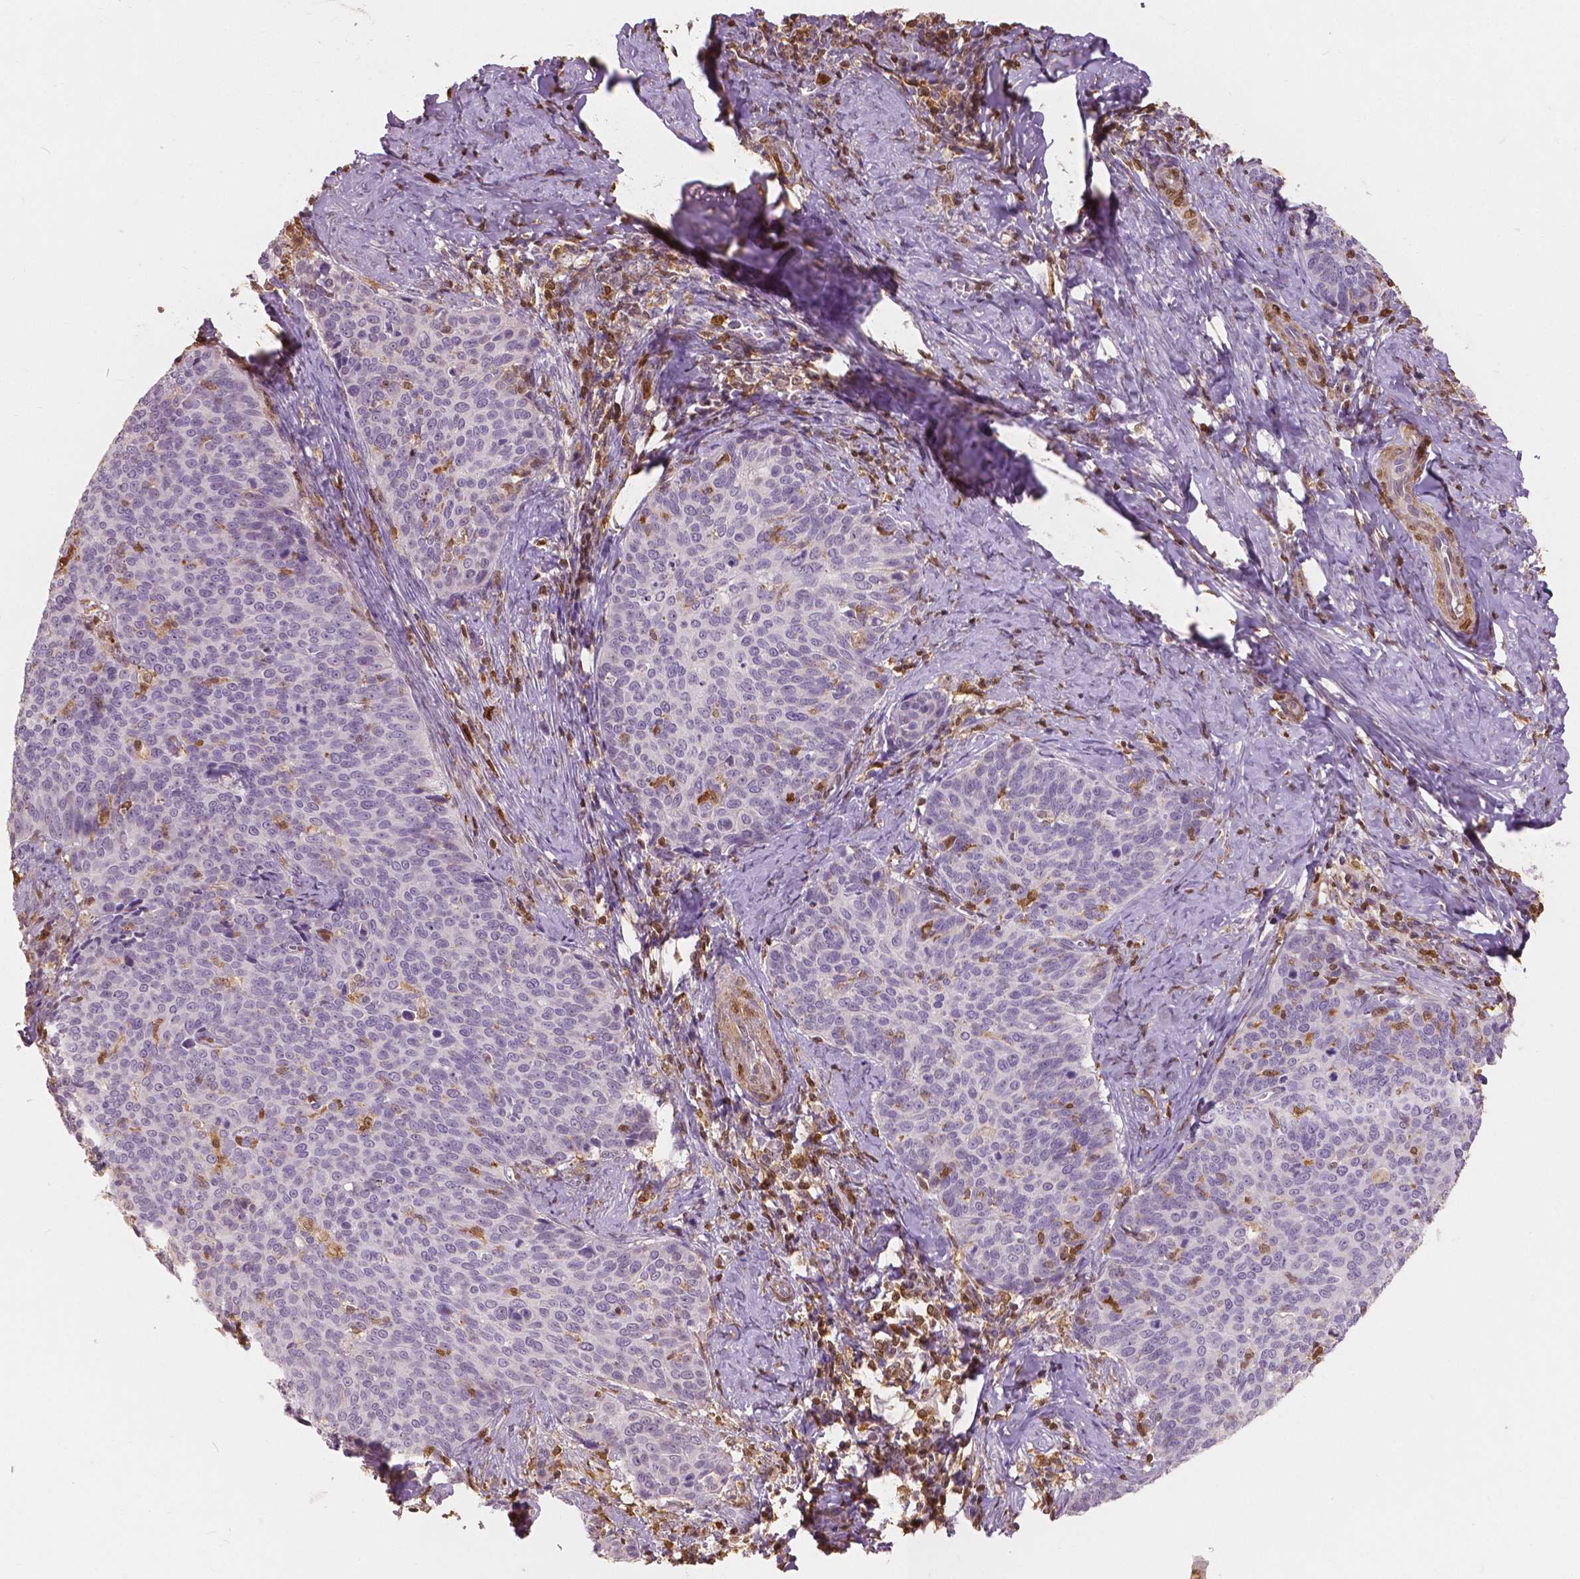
{"staining": {"intensity": "negative", "quantity": "none", "location": "none"}, "tissue": "cervical cancer", "cell_type": "Tumor cells", "image_type": "cancer", "snomed": [{"axis": "morphology", "description": "Normal tissue, NOS"}, {"axis": "morphology", "description": "Squamous cell carcinoma, NOS"}, {"axis": "topography", "description": "Cervix"}], "caption": "Human cervical squamous cell carcinoma stained for a protein using immunohistochemistry (IHC) displays no expression in tumor cells.", "gene": "S100A4", "patient": {"sex": "female", "age": 39}}